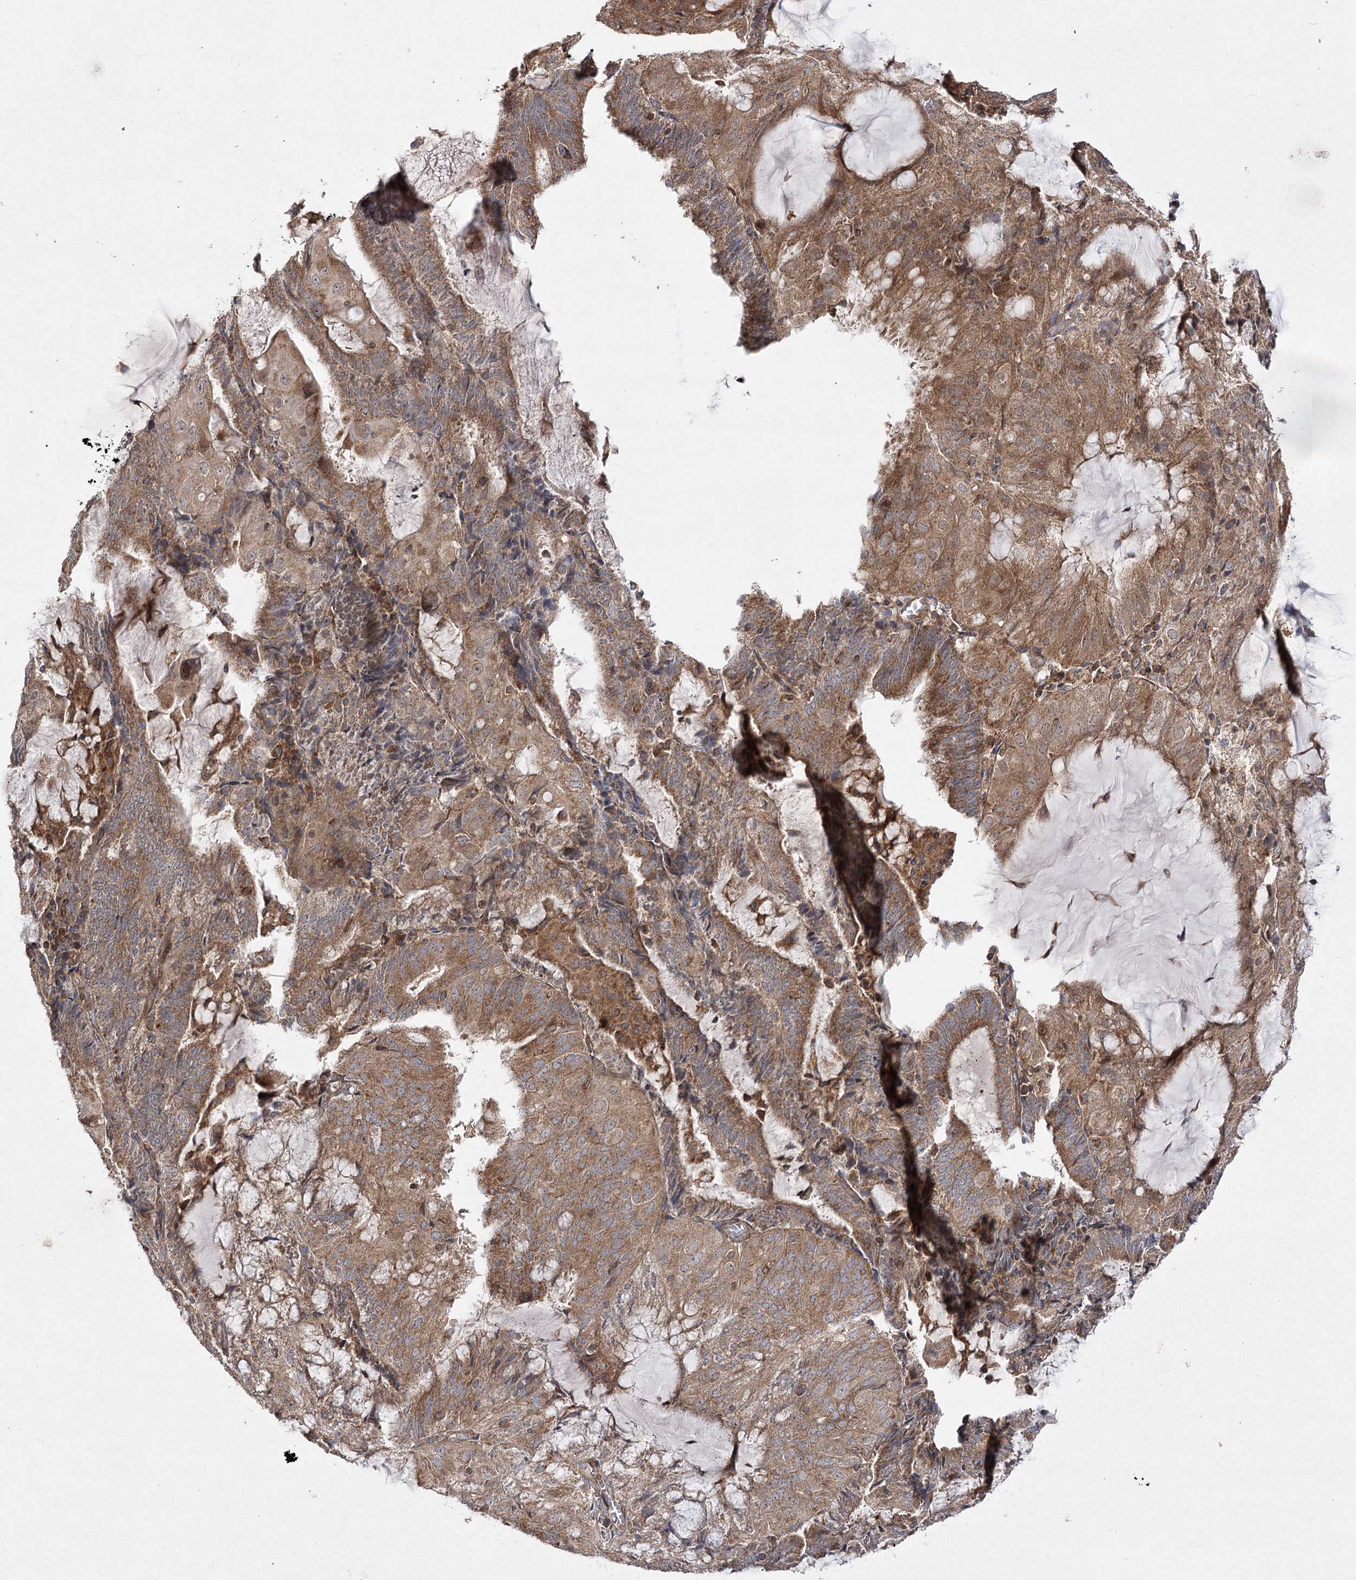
{"staining": {"intensity": "moderate", "quantity": ">75%", "location": "cytoplasmic/membranous"}, "tissue": "endometrial cancer", "cell_type": "Tumor cells", "image_type": "cancer", "snomed": [{"axis": "morphology", "description": "Adenocarcinoma, NOS"}, {"axis": "topography", "description": "Endometrium"}], "caption": "A medium amount of moderate cytoplasmic/membranous staining is identified in approximately >75% of tumor cells in endometrial cancer tissue.", "gene": "DNAJC13", "patient": {"sex": "female", "age": 81}}